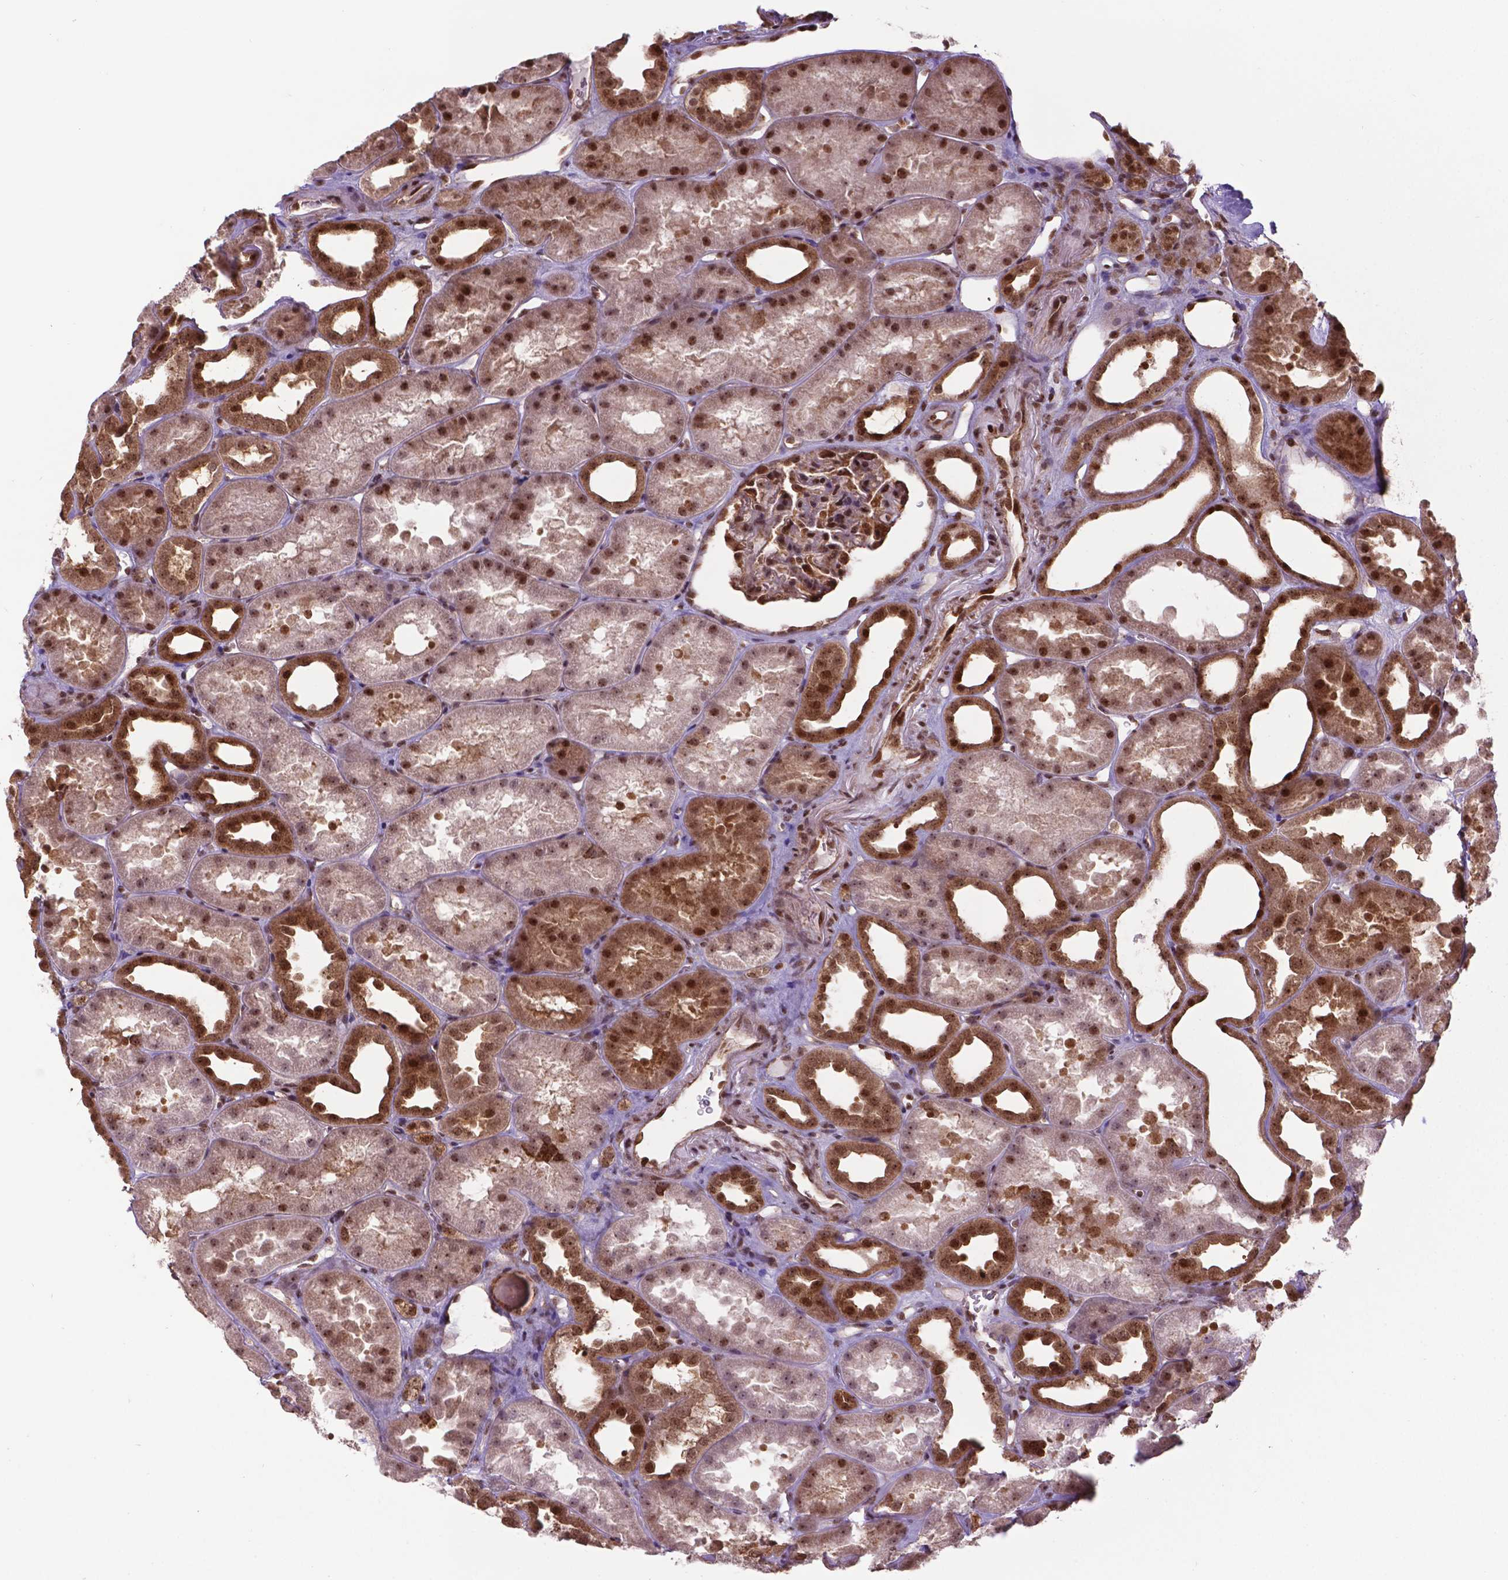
{"staining": {"intensity": "moderate", "quantity": ">75%", "location": "cytoplasmic/membranous,nuclear"}, "tissue": "kidney", "cell_type": "Cells in glomeruli", "image_type": "normal", "snomed": [{"axis": "morphology", "description": "Normal tissue, NOS"}, {"axis": "topography", "description": "Kidney"}], "caption": "Human kidney stained with a brown dye exhibits moderate cytoplasmic/membranous,nuclear positive staining in about >75% of cells in glomeruli.", "gene": "CSNK2A1", "patient": {"sex": "male", "age": 61}}